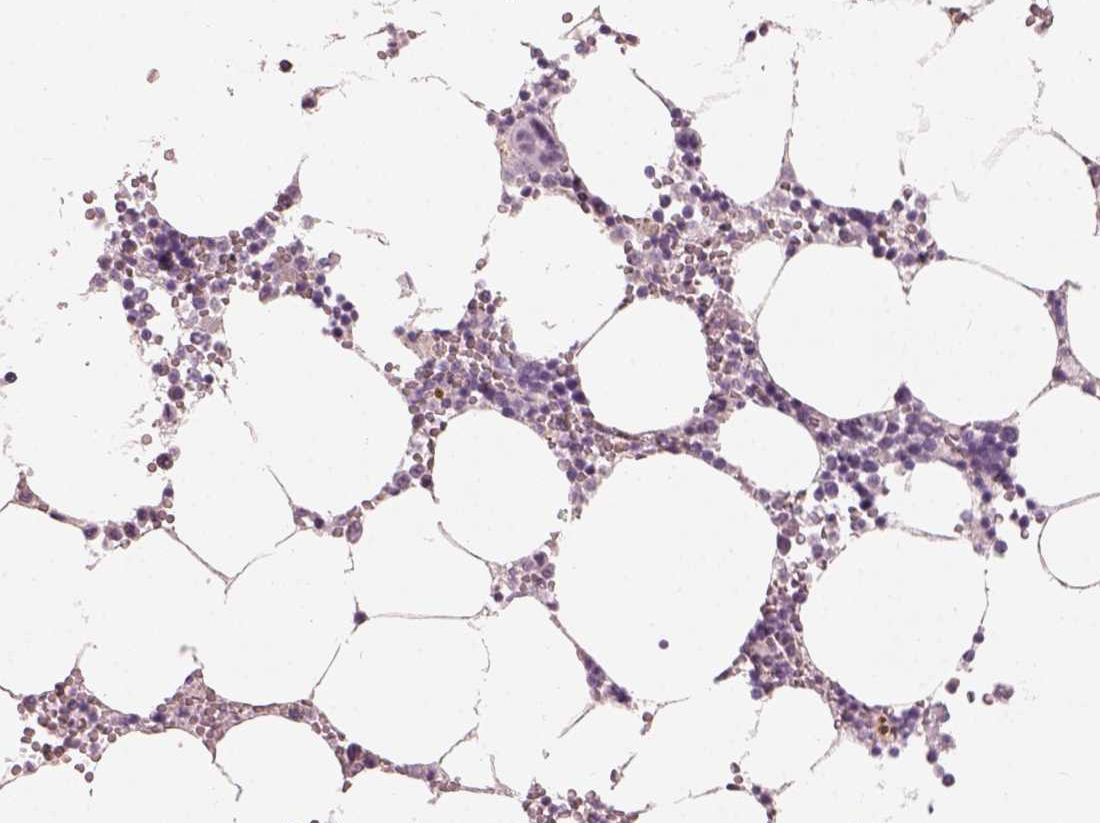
{"staining": {"intensity": "negative", "quantity": "none", "location": "none"}, "tissue": "bone marrow", "cell_type": "Hematopoietic cells", "image_type": "normal", "snomed": [{"axis": "morphology", "description": "Normal tissue, NOS"}, {"axis": "topography", "description": "Bone marrow"}], "caption": "An image of human bone marrow is negative for staining in hematopoietic cells. (DAB (3,3'-diaminobenzidine) IHC visualized using brightfield microscopy, high magnification).", "gene": "CDS1", "patient": {"sex": "male", "age": 54}}